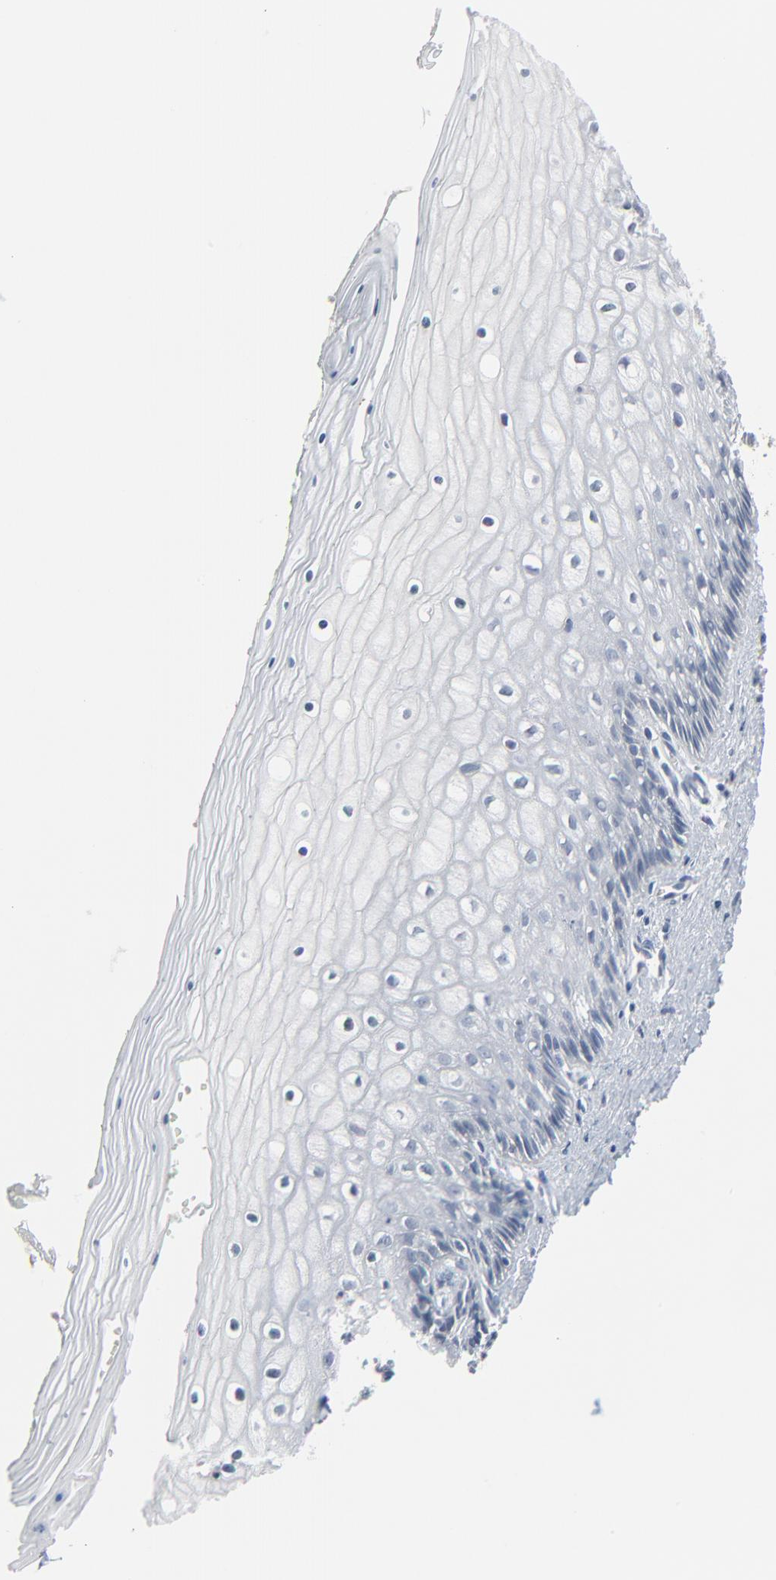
{"staining": {"intensity": "negative", "quantity": "none", "location": "none"}, "tissue": "vagina", "cell_type": "Squamous epithelial cells", "image_type": "normal", "snomed": [{"axis": "morphology", "description": "Normal tissue, NOS"}, {"axis": "topography", "description": "Vagina"}], "caption": "A histopathology image of vagina stained for a protein displays no brown staining in squamous epithelial cells.", "gene": "SAGE1", "patient": {"sex": "female", "age": 46}}